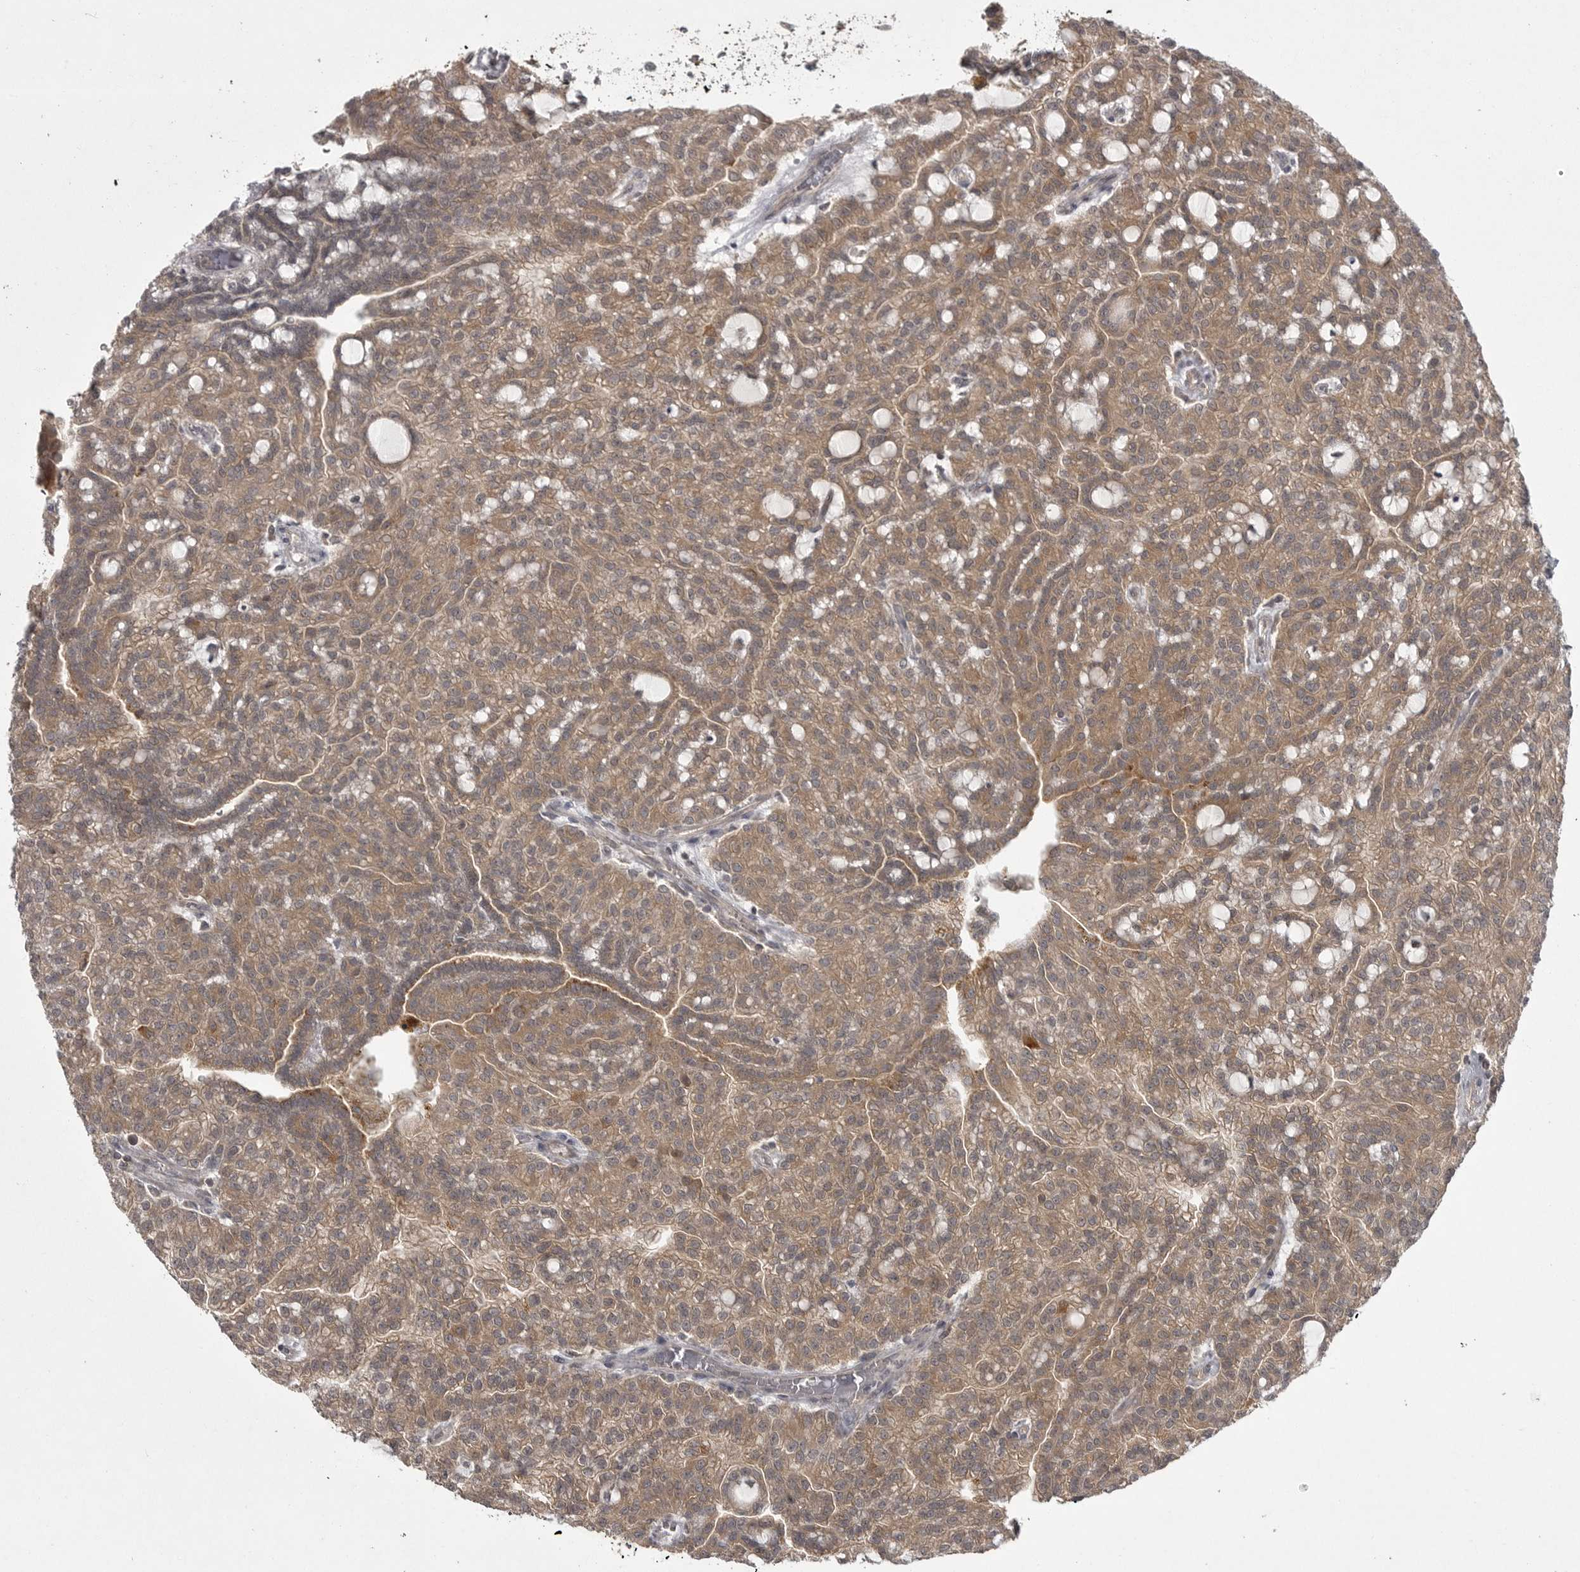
{"staining": {"intensity": "moderate", "quantity": ">75%", "location": "cytoplasmic/membranous"}, "tissue": "renal cancer", "cell_type": "Tumor cells", "image_type": "cancer", "snomed": [{"axis": "morphology", "description": "Adenocarcinoma, NOS"}, {"axis": "topography", "description": "Kidney"}], "caption": "IHC photomicrograph of renal cancer stained for a protein (brown), which demonstrates medium levels of moderate cytoplasmic/membranous expression in about >75% of tumor cells.", "gene": "PHF13", "patient": {"sex": "male", "age": 63}}